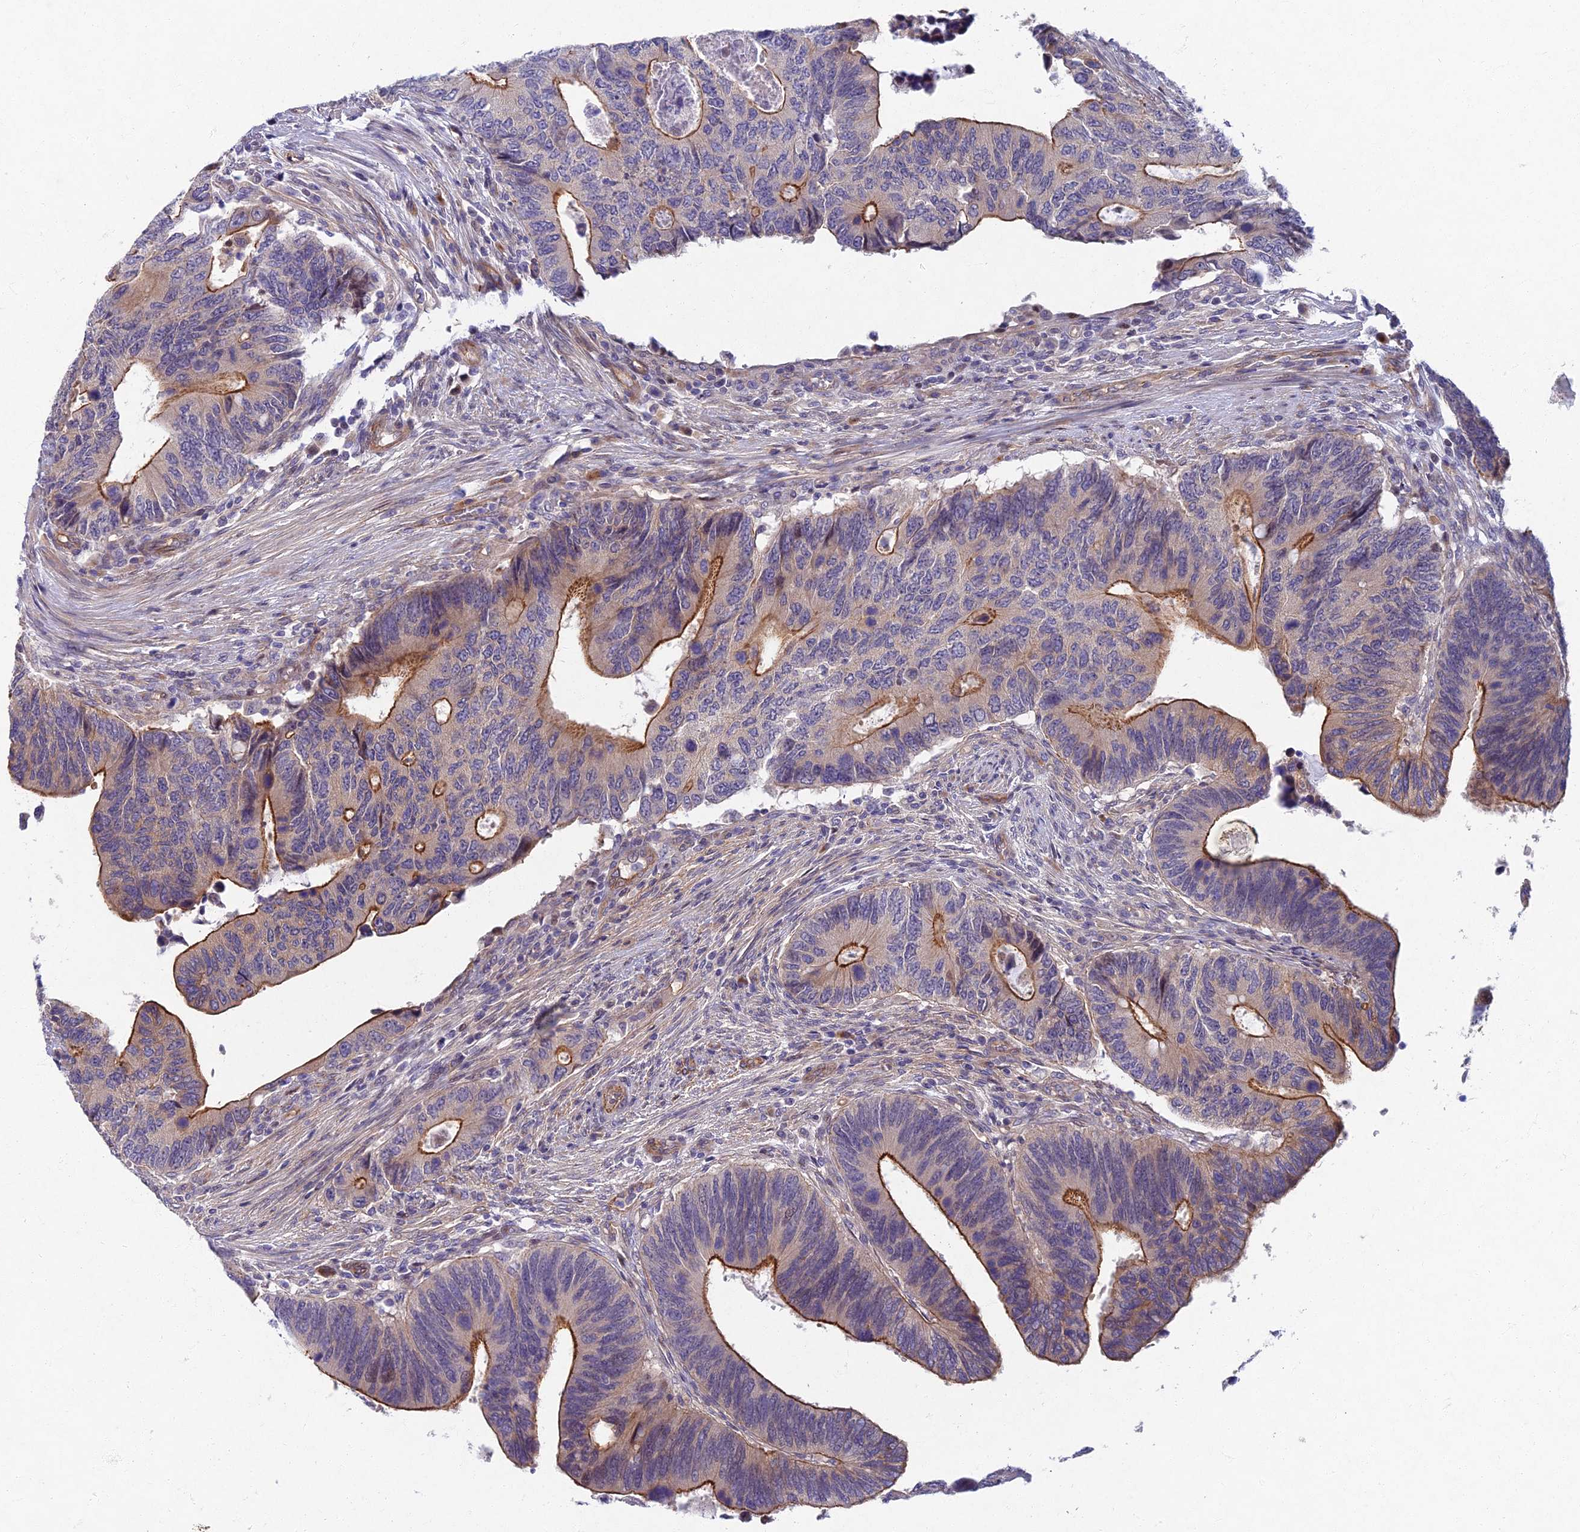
{"staining": {"intensity": "strong", "quantity": "25%-75%", "location": "cytoplasmic/membranous"}, "tissue": "colorectal cancer", "cell_type": "Tumor cells", "image_type": "cancer", "snomed": [{"axis": "morphology", "description": "Adenocarcinoma, NOS"}, {"axis": "topography", "description": "Colon"}], "caption": "Human adenocarcinoma (colorectal) stained with a brown dye shows strong cytoplasmic/membranous positive expression in about 25%-75% of tumor cells.", "gene": "RHBDL2", "patient": {"sex": "male", "age": 87}}